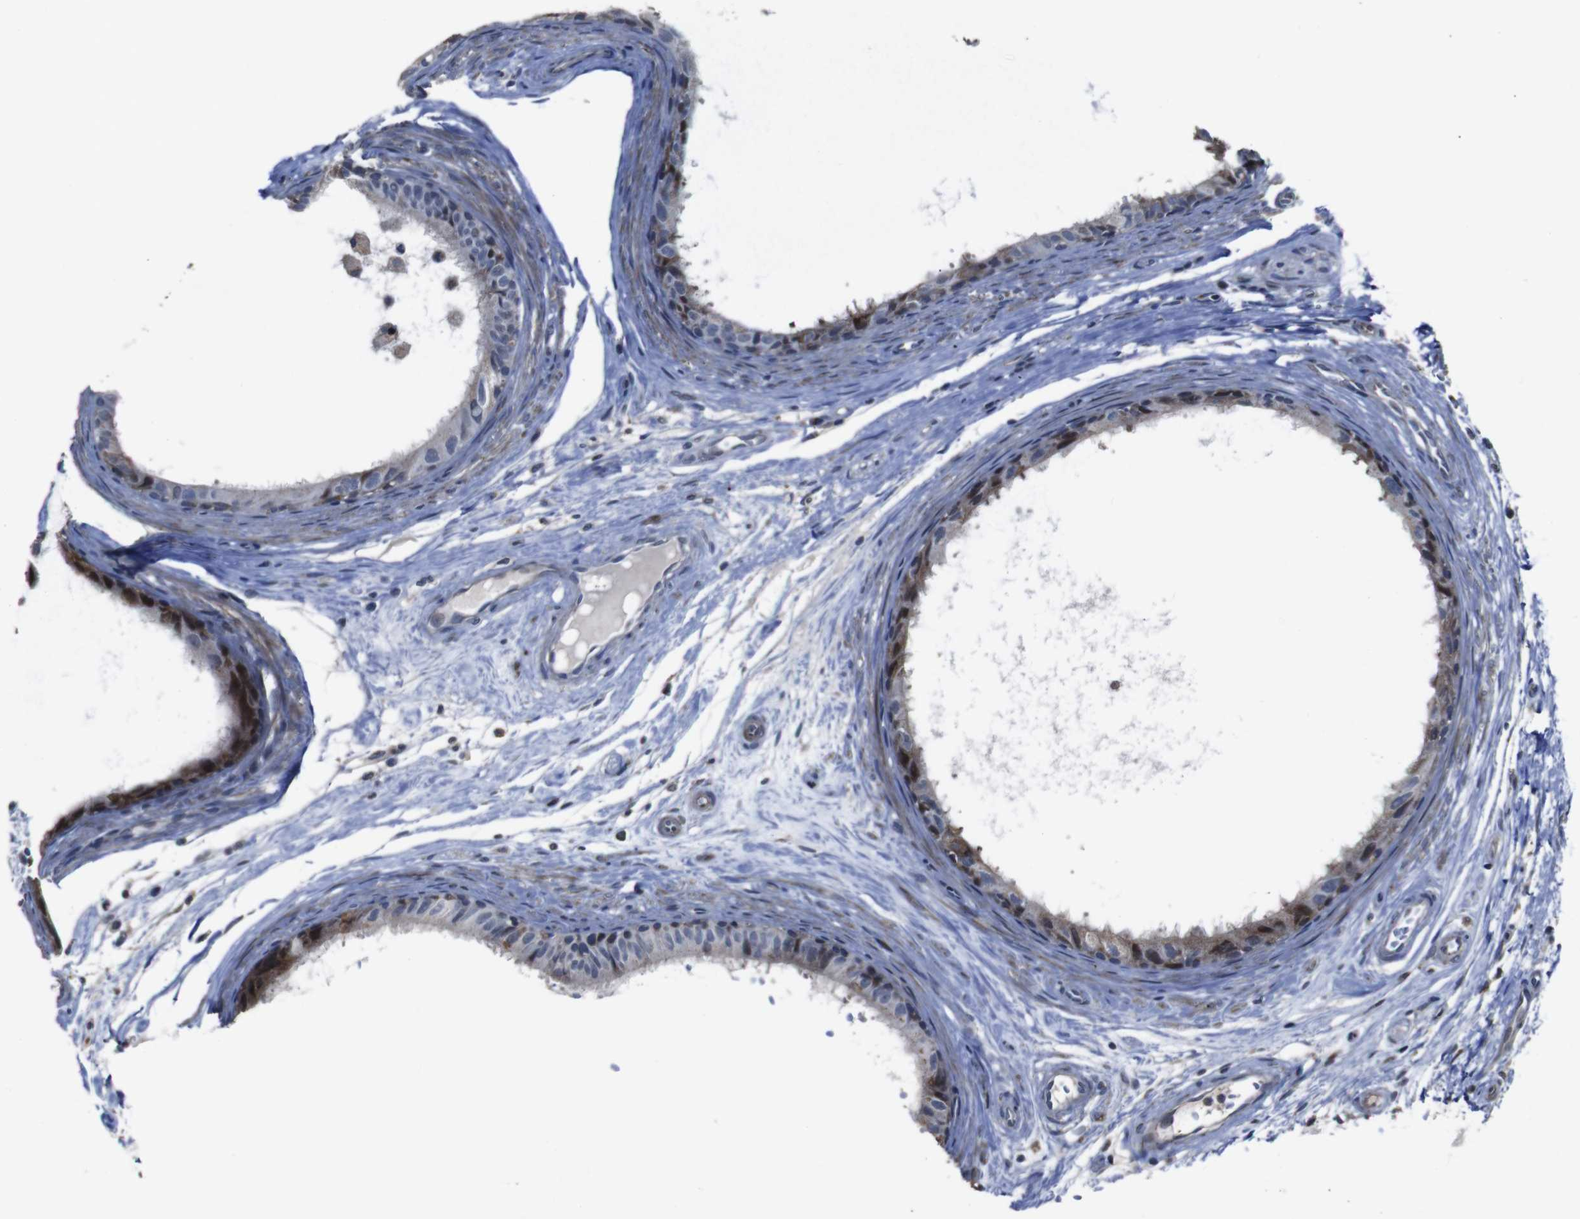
{"staining": {"intensity": "moderate", "quantity": "25%-75%", "location": "cytoplasmic/membranous,nuclear"}, "tissue": "epididymis", "cell_type": "Glandular cells", "image_type": "normal", "snomed": [{"axis": "morphology", "description": "Normal tissue, NOS"}, {"axis": "morphology", "description": "Inflammation, NOS"}, {"axis": "topography", "description": "Epididymis"}], "caption": "This is a histology image of immunohistochemistry (IHC) staining of normal epididymis, which shows moderate staining in the cytoplasmic/membranous,nuclear of glandular cells.", "gene": "SNN", "patient": {"sex": "male", "age": 85}}